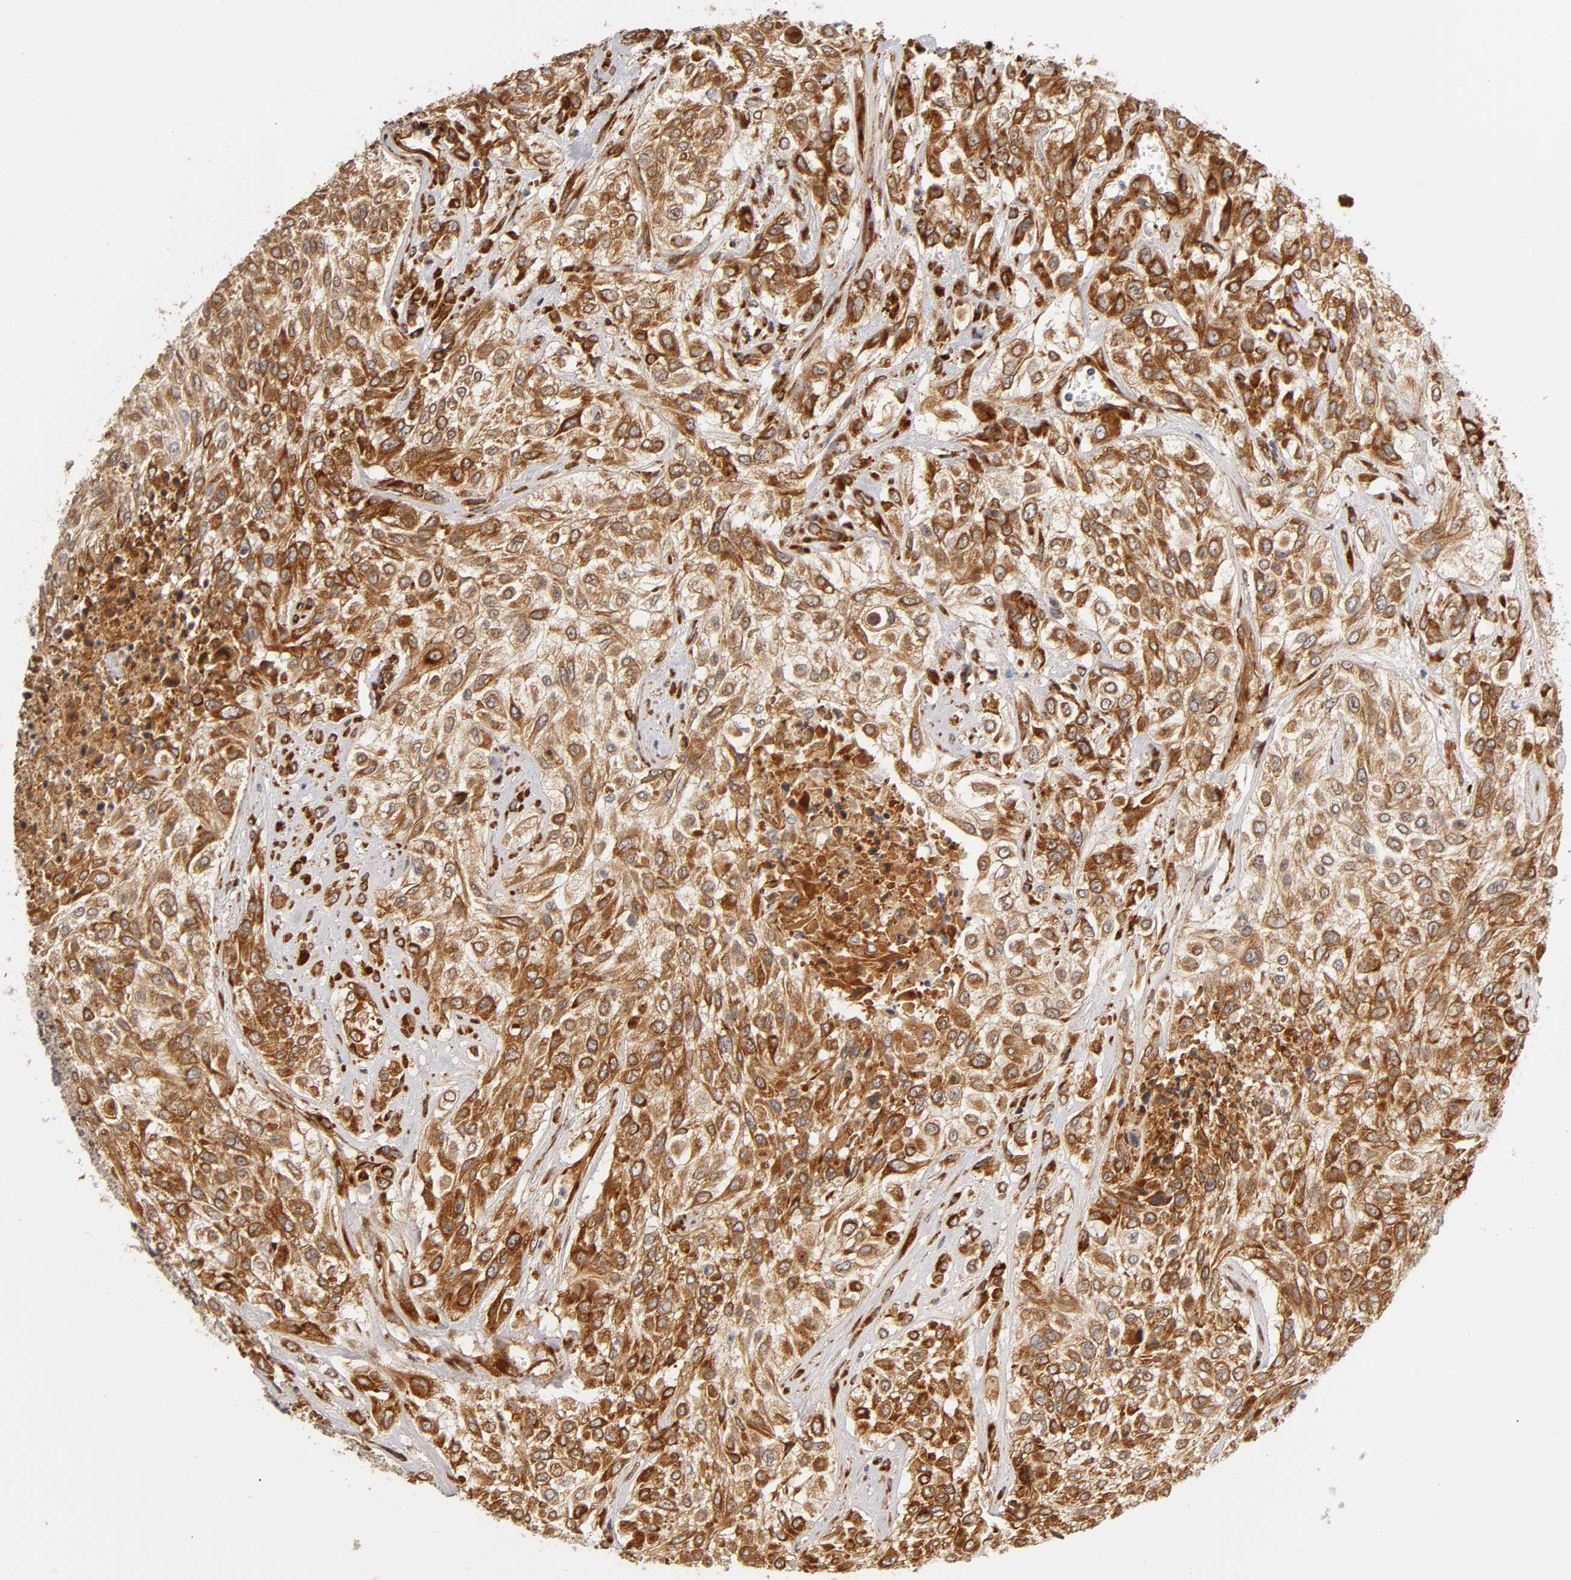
{"staining": {"intensity": "strong", "quantity": ">75%", "location": "cytoplasmic/membranous"}, "tissue": "urothelial cancer", "cell_type": "Tumor cells", "image_type": "cancer", "snomed": [{"axis": "morphology", "description": "Urothelial carcinoma, High grade"}, {"axis": "topography", "description": "Urinary bladder"}], "caption": "Tumor cells show strong cytoplasmic/membranous positivity in approximately >75% of cells in urothelial cancer.", "gene": "LAMB1", "patient": {"sex": "male", "age": 57}}